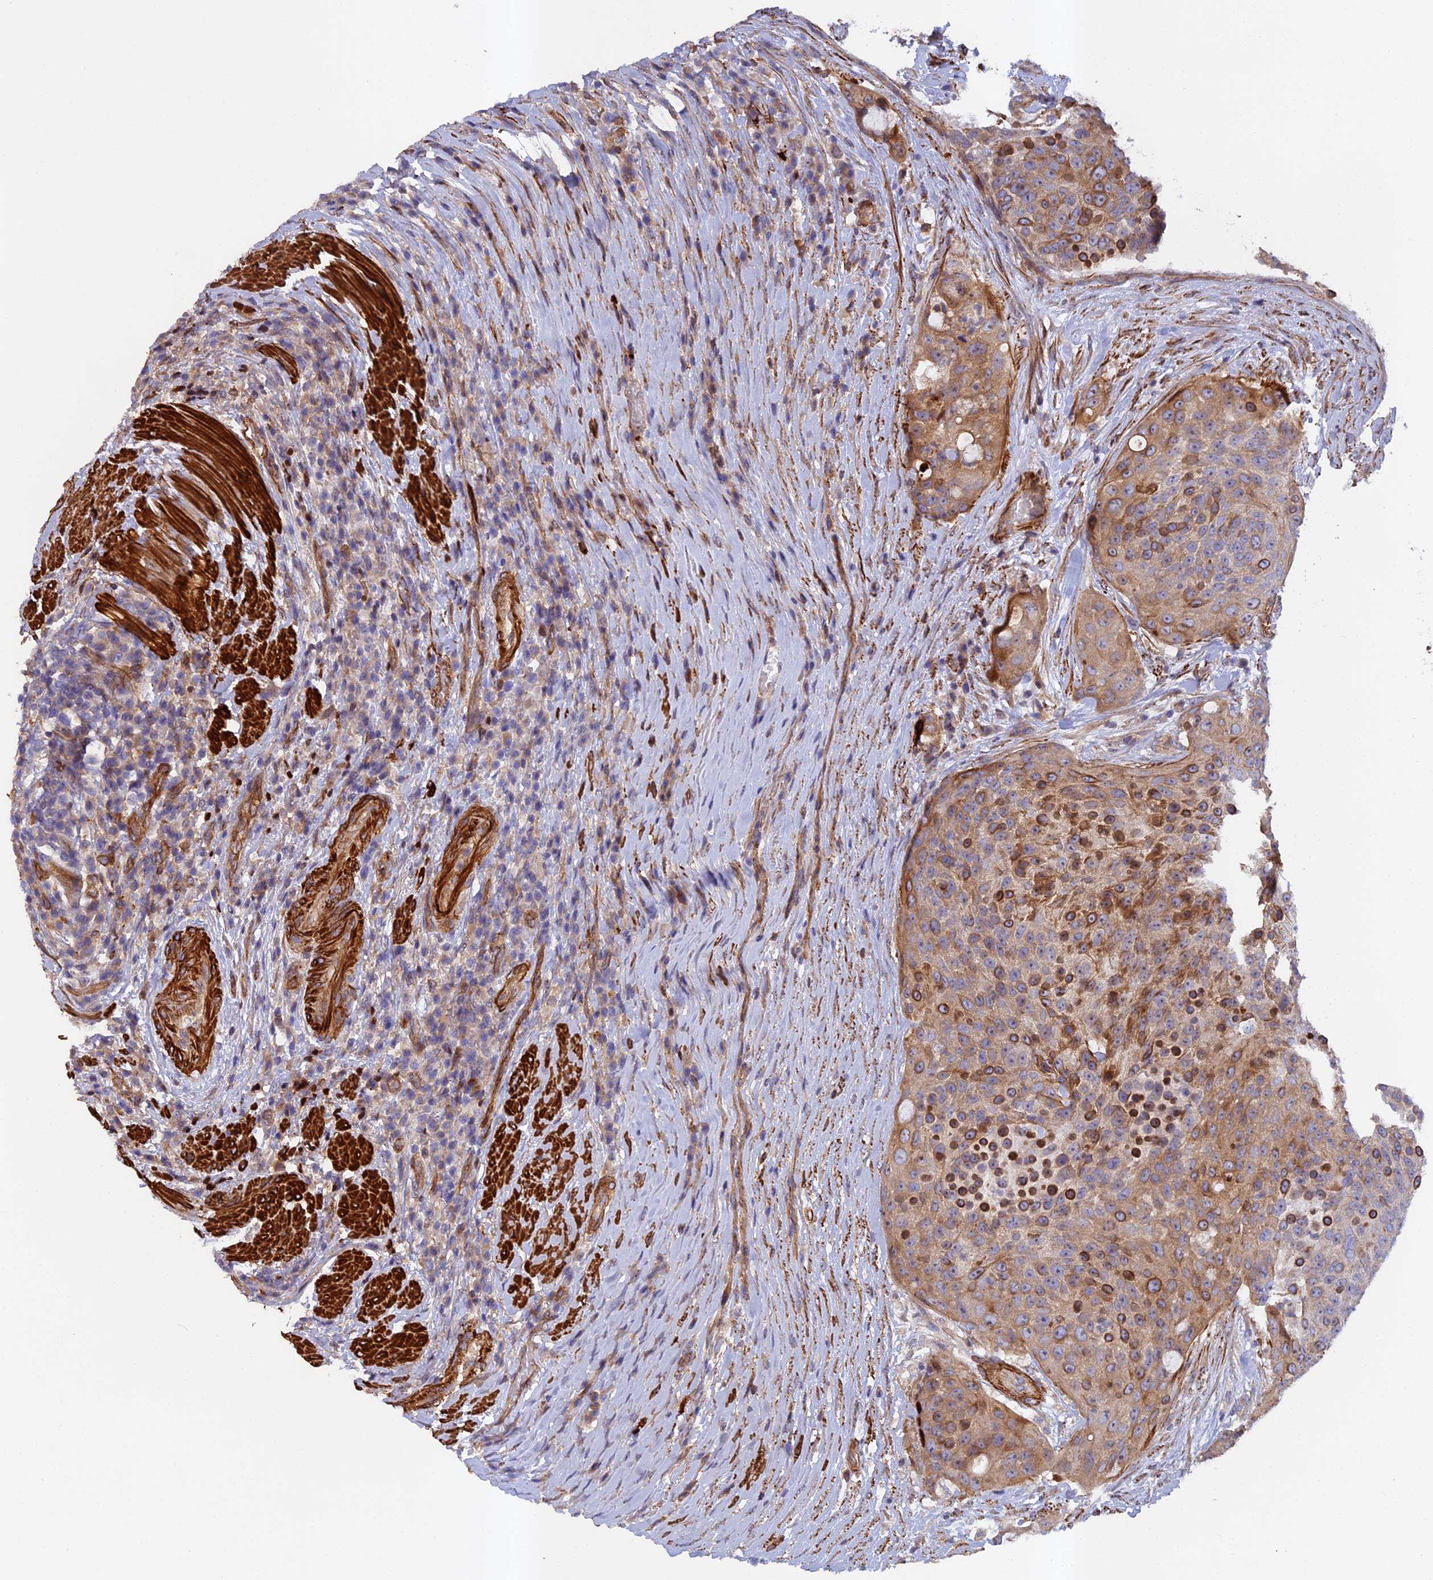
{"staining": {"intensity": "moderate", "quantity": ">75%", "location": "cytoplasmic/membranous"}, "tissue": "urothelial cancer", "cell_type": "Tumor cells", "image_type": "cancer", "snomed": [{"axis": "morphology", "description": "Urothelial carcinoma, High grade"}, {"axis": "topography", "description": "Urinary bladder"}], "caption": "Immunohistochemistry micrograph of human urothelial cancer stained for a protein (brown), which displays medium levels of moderate cytoplasmic/membranous expression in about >75% of tumor cells.", "gene": "RALGAPA2", "patient": {"sex": "female", "age": 63}}